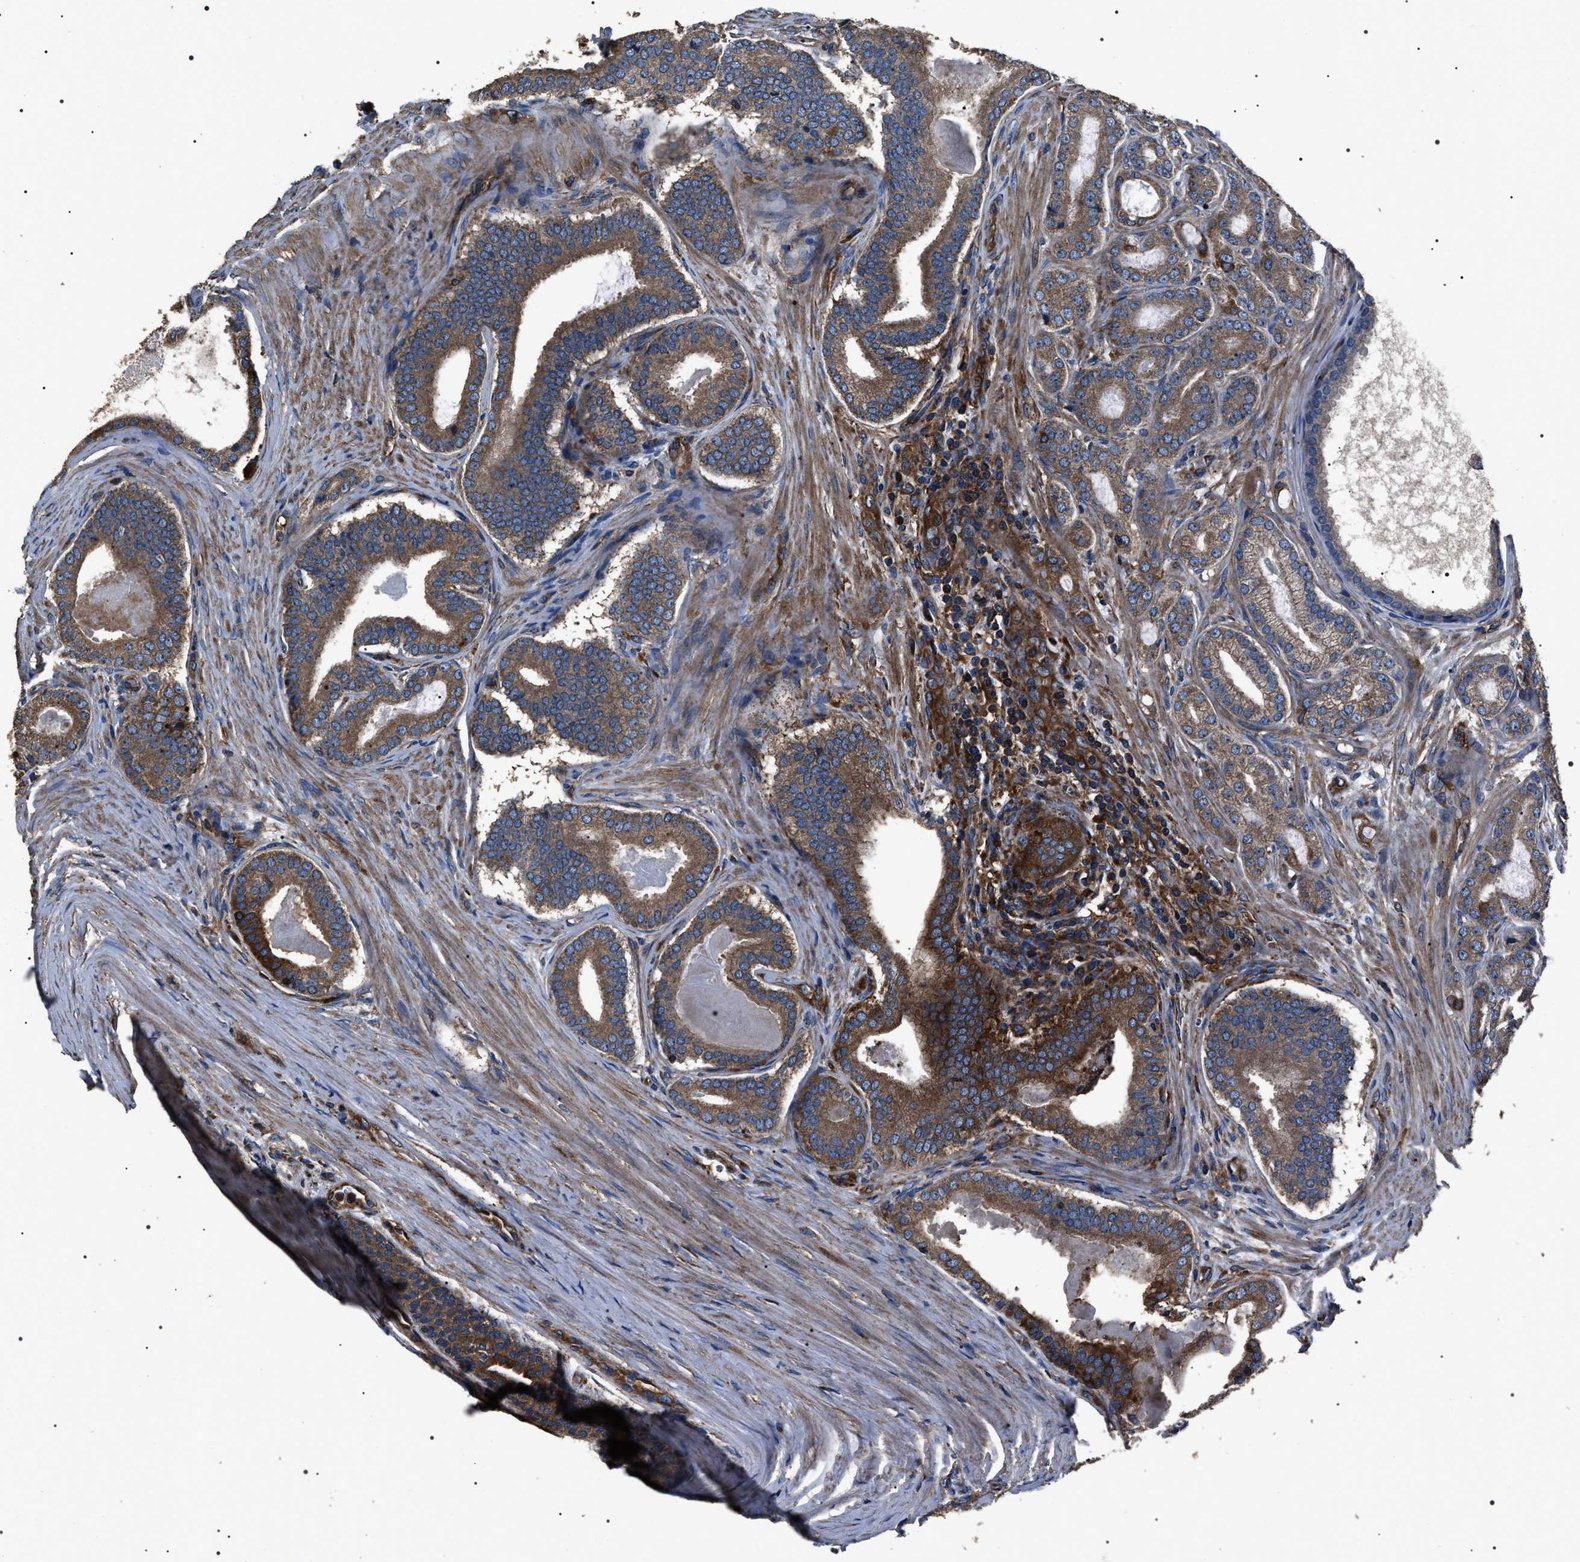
{"staining": {"intensity": "moderate", "quantity": ">75%", "location": "cytoplasmic/membranous"}, "tissue": "prostate cancer", "cell_type": "Tumor cells", "image_type": "cancer", "snomed": [{"axis": "morphology", "description": "Adenocarcinoma, High grade"}, {"axis": "topography", "description": "Prostate"}], "caption": "Tumor cells reveal medium levels of moderate cytoplasmic/membranous expression in approximately >75% of cells in high-grade adenocarcinoma (prostate). (brown staining indicates protein expression, while blue staining denotes nuclei).", "gene": "HSCB", "patient": {"sex": "male", "age": 60}}